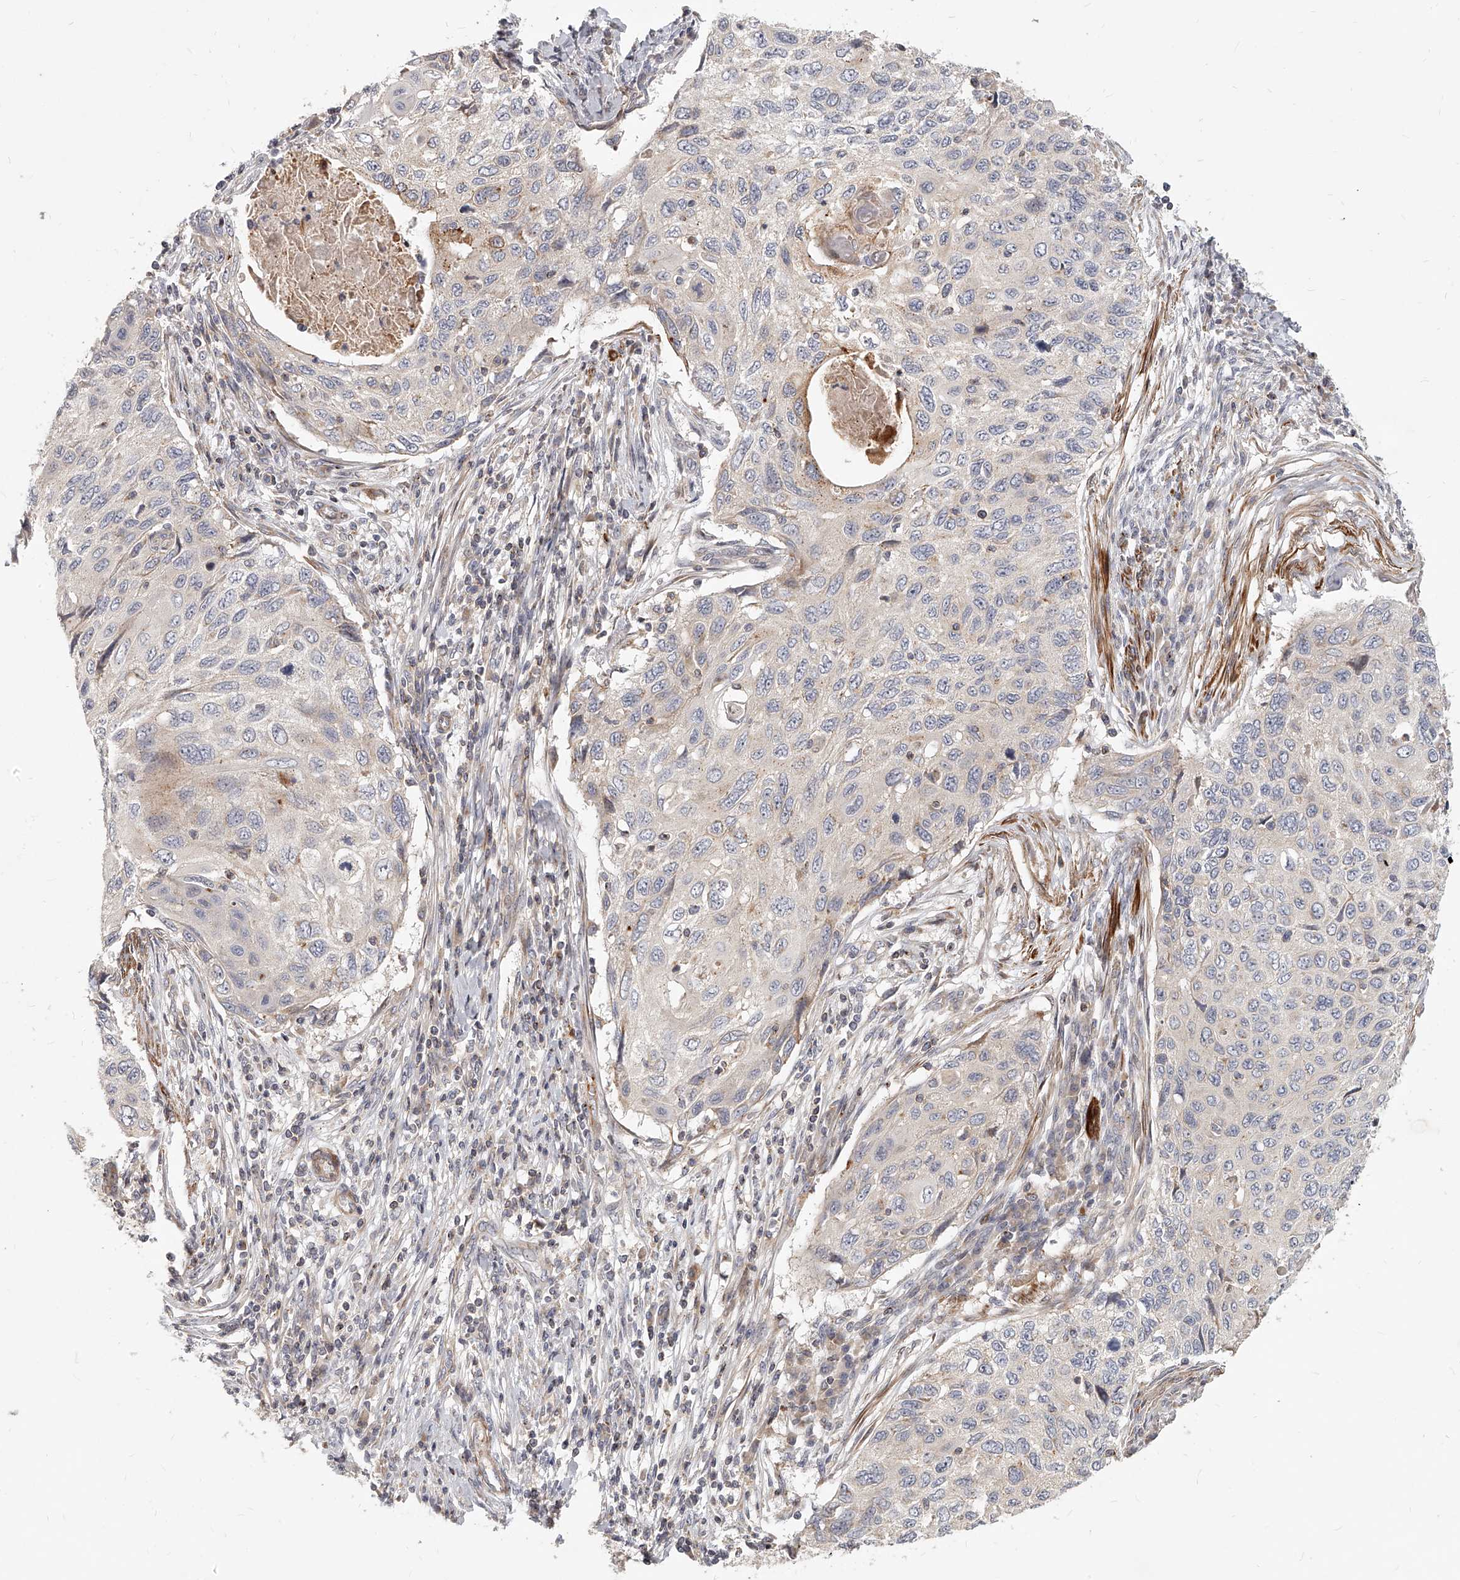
{"staining": {"intensity": "weak", "quantity": "<25%", "location": "cytoplasmic/membranous"}, "tissue": "cervical cancer", "cell_type": "Tumor cells", "image_type": "cancer", "snomed": [{"axis": "morphology", "description": "Squamous cell carcinoma, NOS"}, {"axis": "topography", "description": "Cervix"}], "caption": "Immunohistochemical staining of squamous cell carcinoma (cervical) shows no significant positivity in tumor cells. The staining is performed using DAB (3,3'-diaminobenzidine) brown chromogen with nuclei counter-stained in using hematoxylin.", "gene": "SLC37A1", "patient": {"sex": "female", "age": 70}}